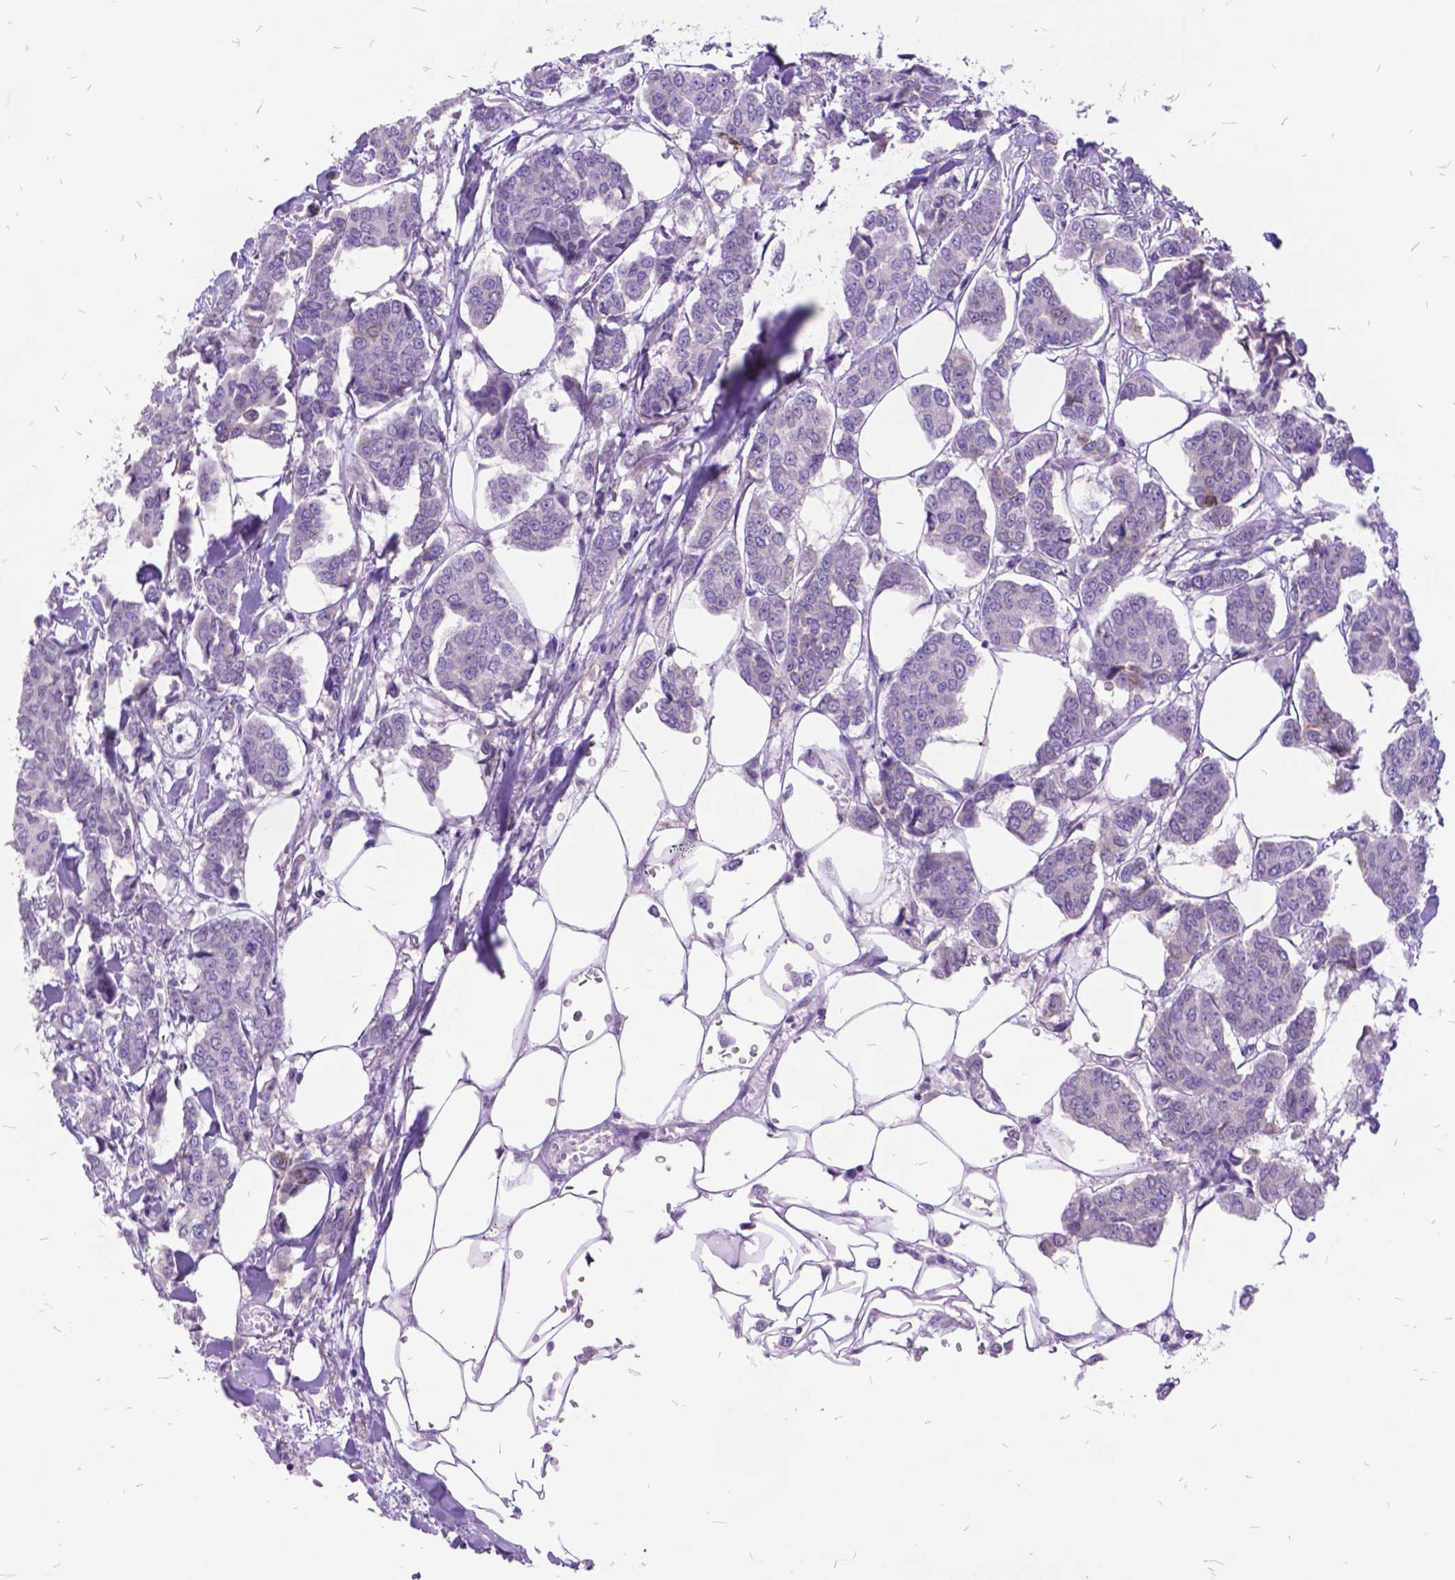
{"staining": {"intensity": "negative", "quantity": "none", "location": "none"}, "tissue": "breast cancer", "cell_type": "Tumor cells", "image_type": "cancer", "snomed": [{"axis": "morphology", "description": "Duct carcinoma"}, {"axis": "topography", "description": "Breast"}], "caption": "The histopathology image reveals no staining of tumor cells in breast infiltrating ductal carcinoma.", "gene": "ITGB6", "patient": {"sex": "female", "age": 94}}